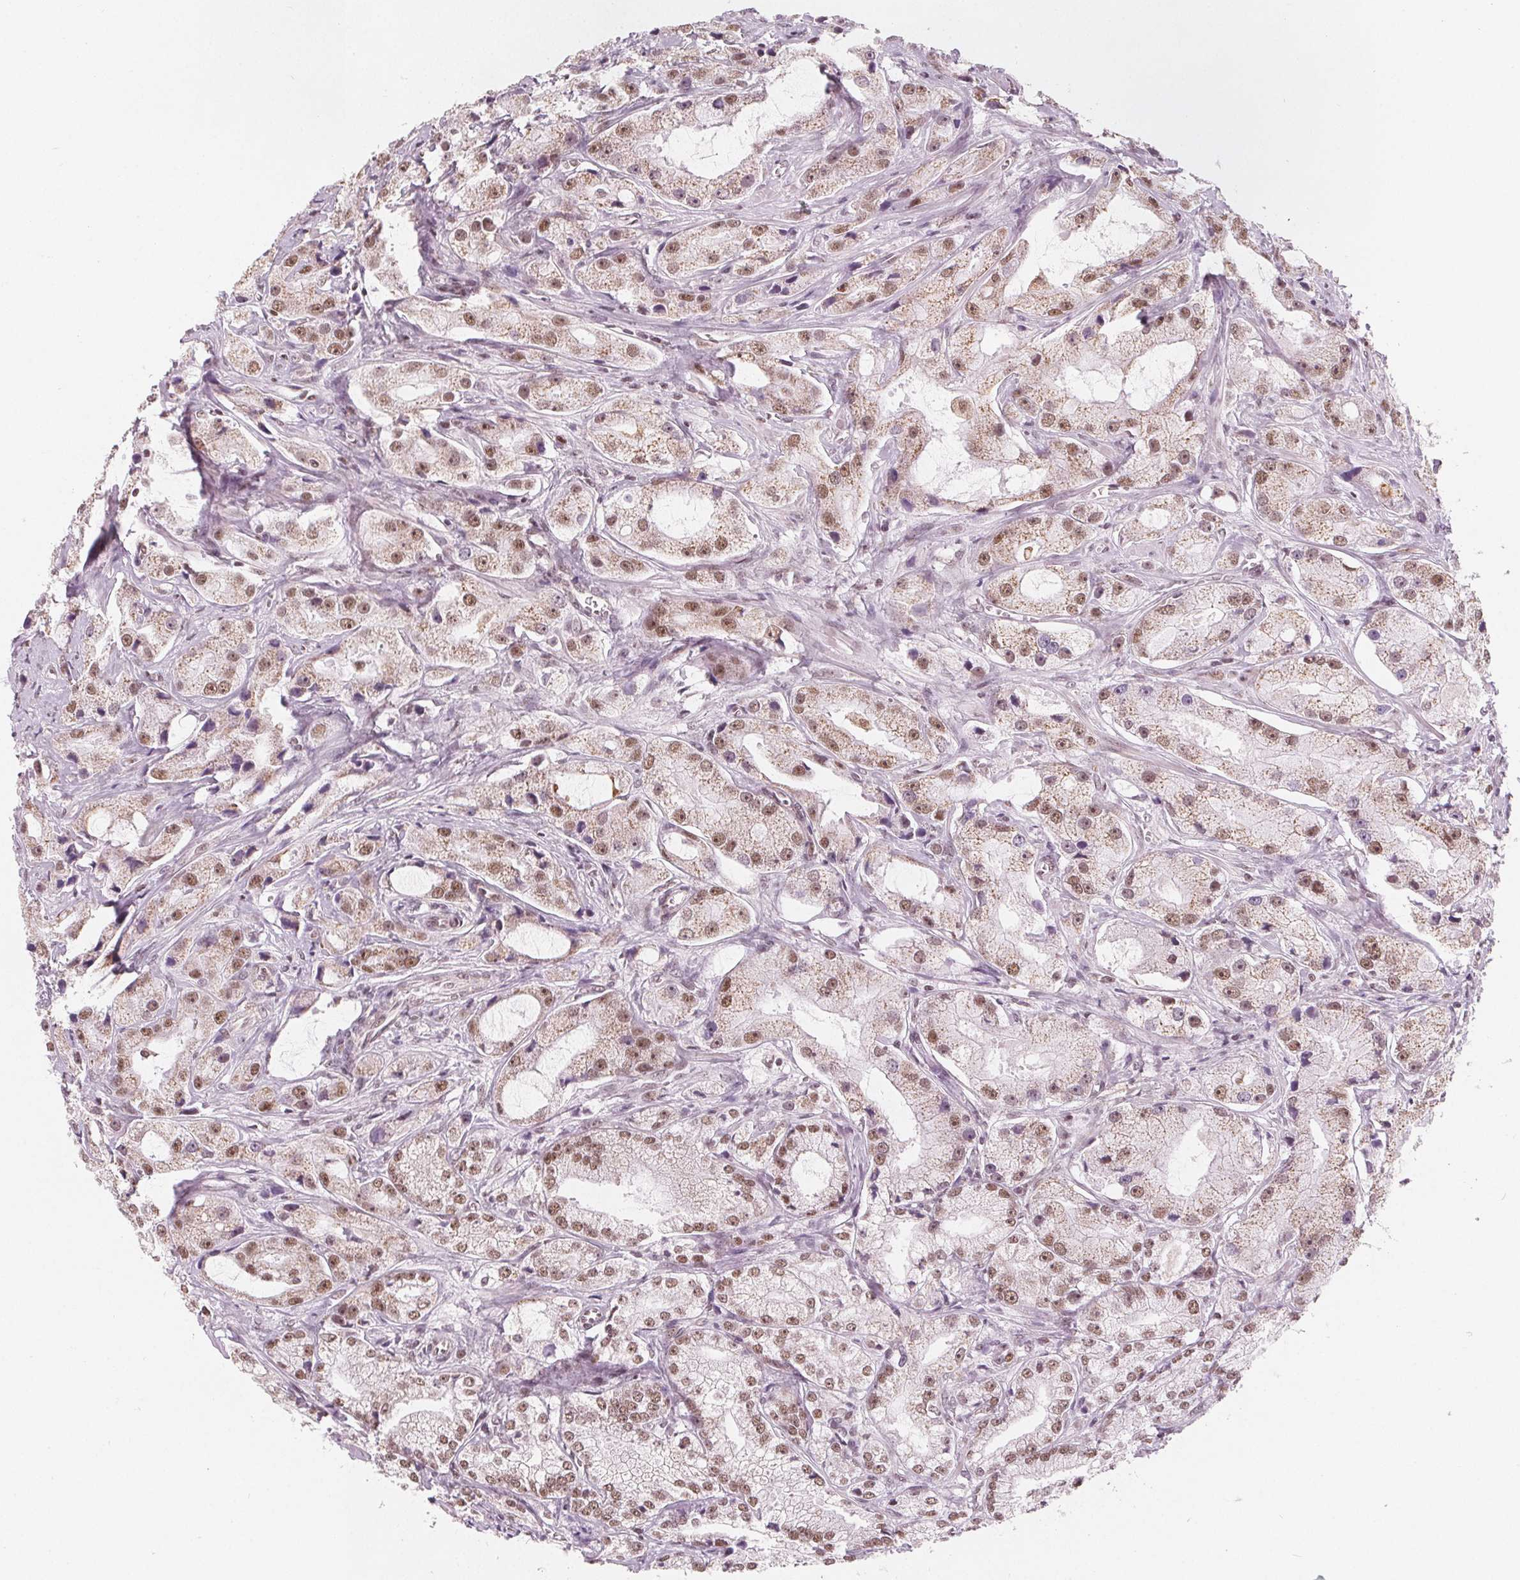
{"staining": {"intensity": "moderate", "quantity": ">75%", "location": "nuclear"}, "tissue": "prostate cancer", "cell_type": "Tumor cells", "image_type": "cancer", "snomed": [{"axis": "morphology", "description": "Adenocarcinoma, High grade"}, {"axis": "topography", "description": "Prostate"}], "caption": "DAB immunohistochemical staining of prostate cancer reveals moderate nuclear protein expression in about >75% of tumor cells.", "gene": "DPM2", "patient": {"sex": "male", "age": 64}}